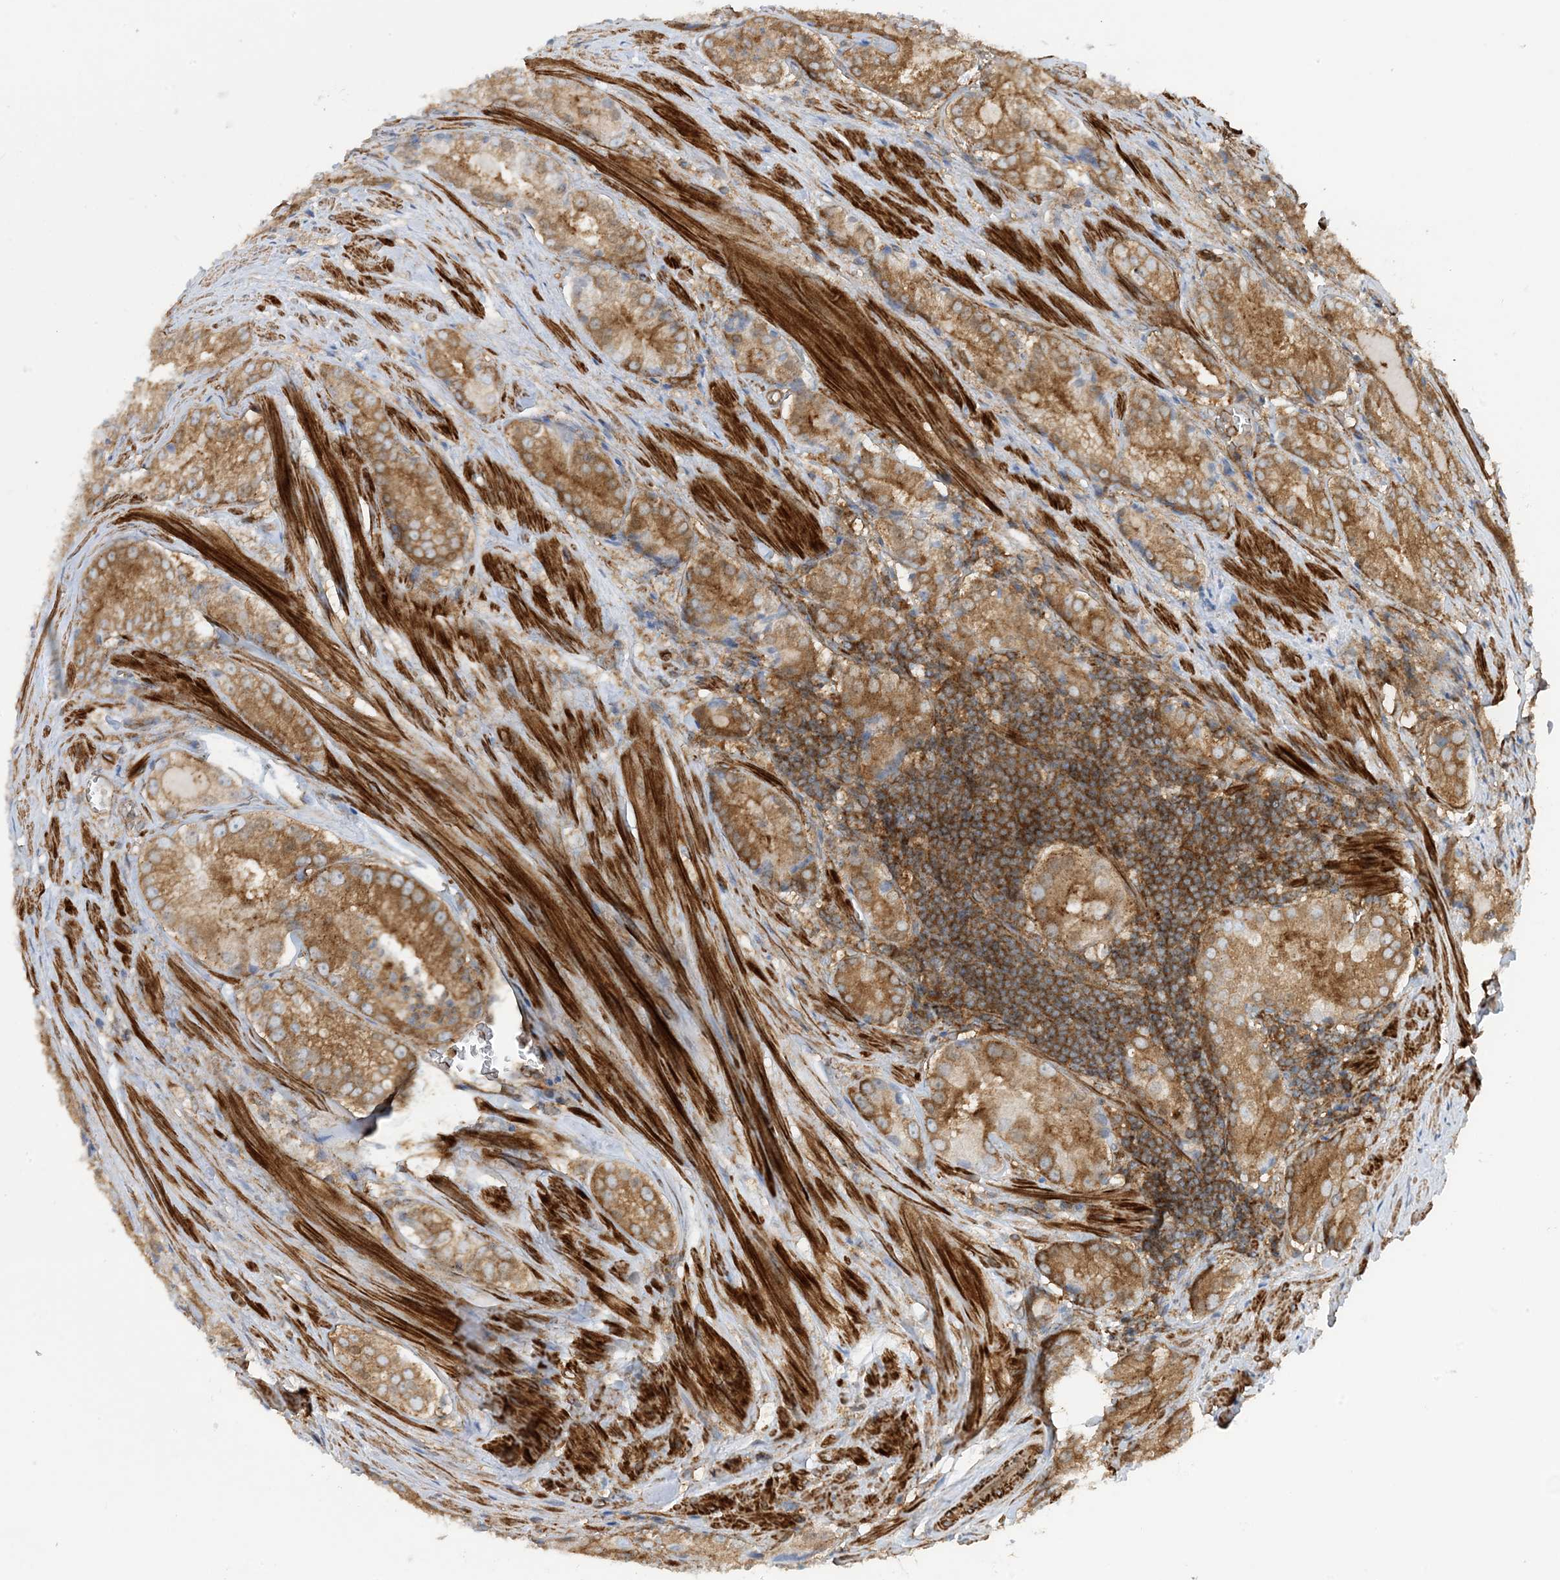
{"staining": {"intensity": "moderate", "quantity": "25%-75%", "location": "cytoplasmic/membranous"}, "tissue": "prostate cancer", "cell_type": "Tumor cells", "image_type": "cancer", "snomed": [{"axis": "morphology", "description": "Adenocarcinoma, Low grade"}, {"axis": "topography", "description": "Prostate"}], "caption": "Prostate cancer stained for a protein reveals moderate cytoplasmic/membranous positivity in tumor cells.", "gene": "STAM2", "patient": {"sex": "male", "age": 54}}